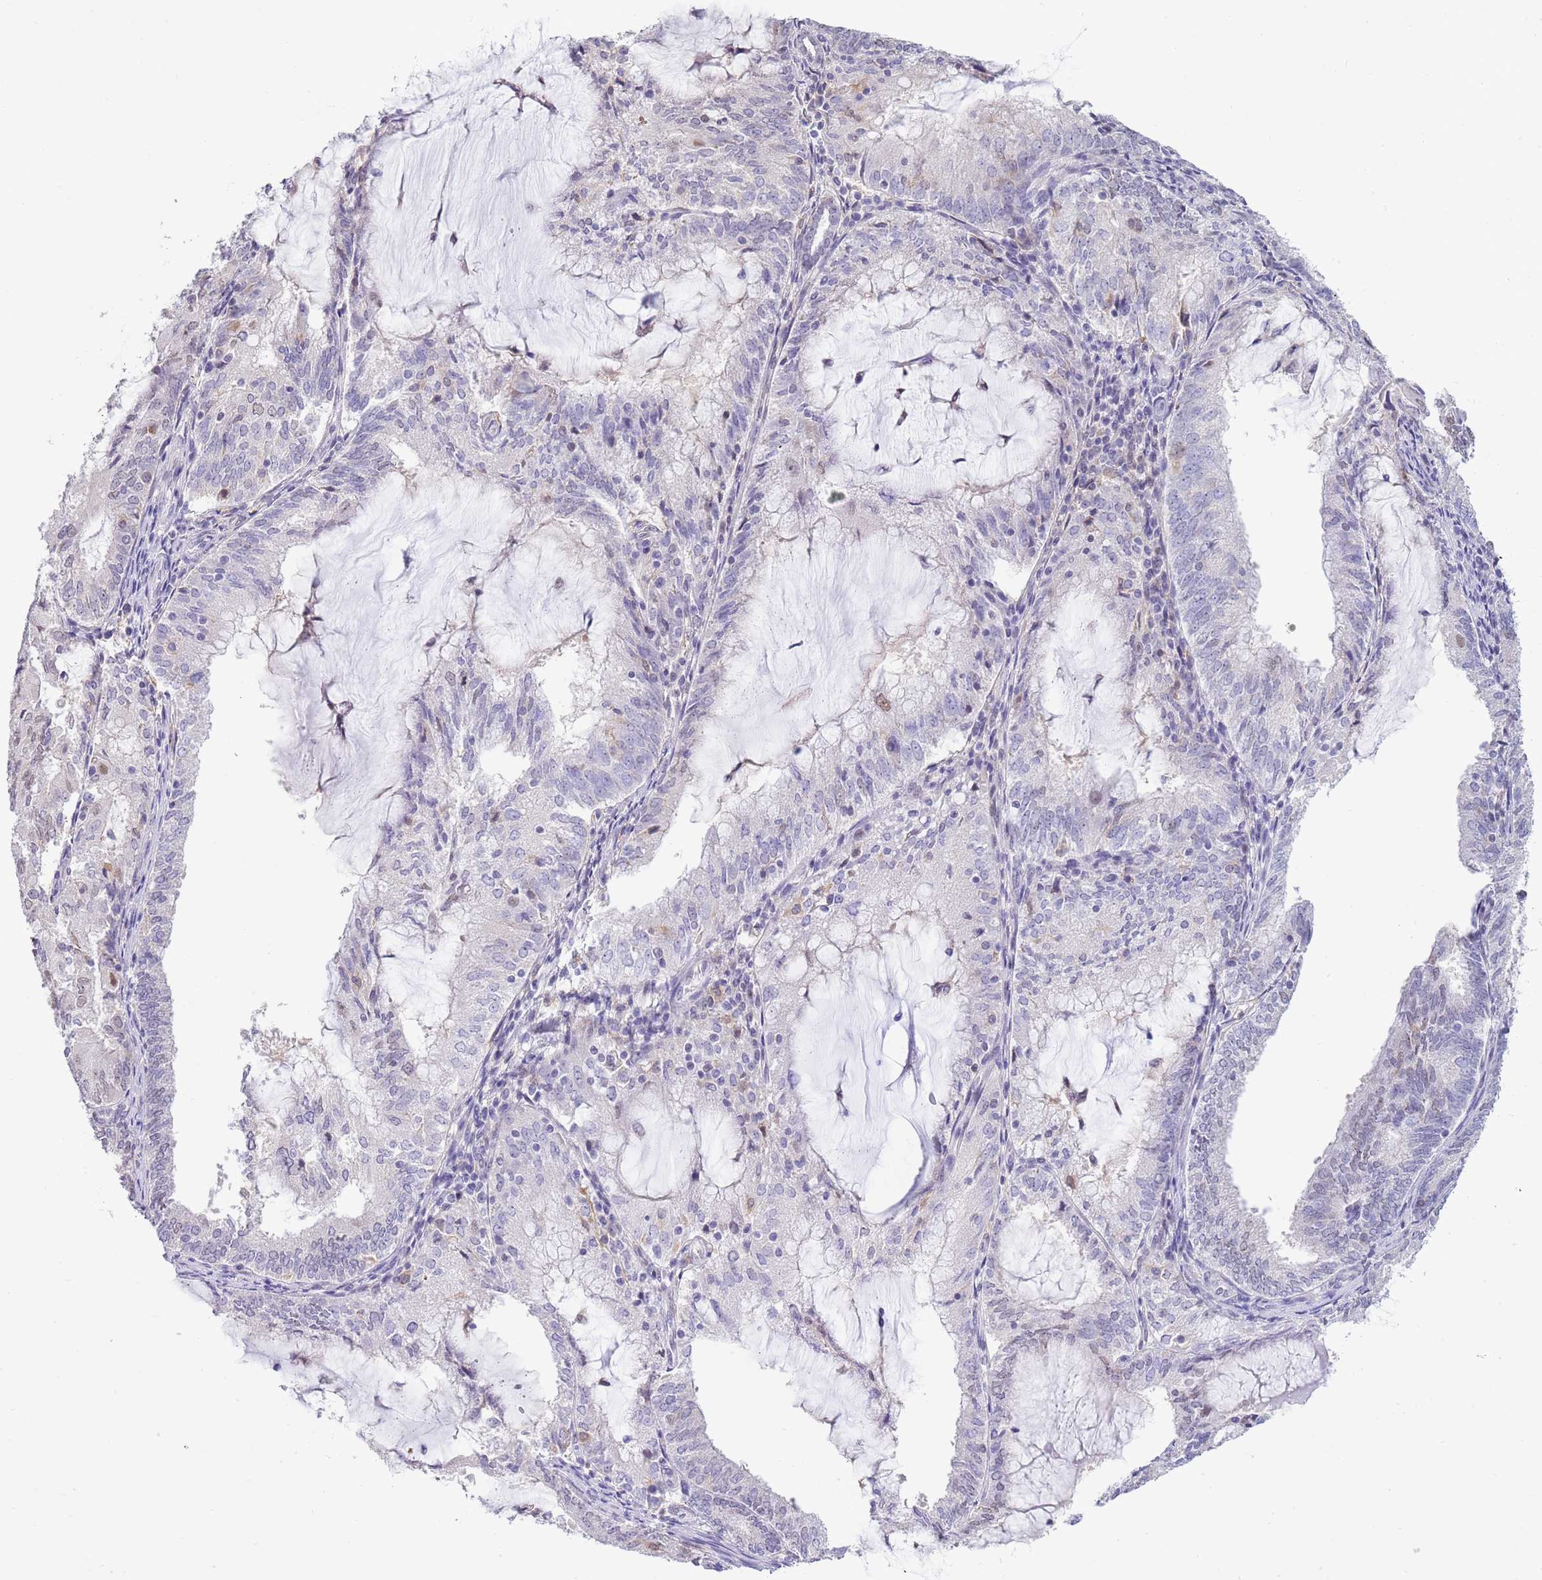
{"staining": {"intensity": "weak", "quantity": "<25%", "location": "nuclear"}, "tissue": "endometrial cancer", "cell_type": "Tumor cells", "image_type": "cancer", "snomed": [{"axis": "morphology", "description": "Adenocarcinoma, NOS"}, {"axis": "topography", "description": "Endometrium"}], "caption": "A micrograph of endometrial adenocarcinoma stained for a protein demonstrates no brown staining in tumor cells.", "gene": "PPP1R17", "patient": {"sex": "female", "age": 81}}